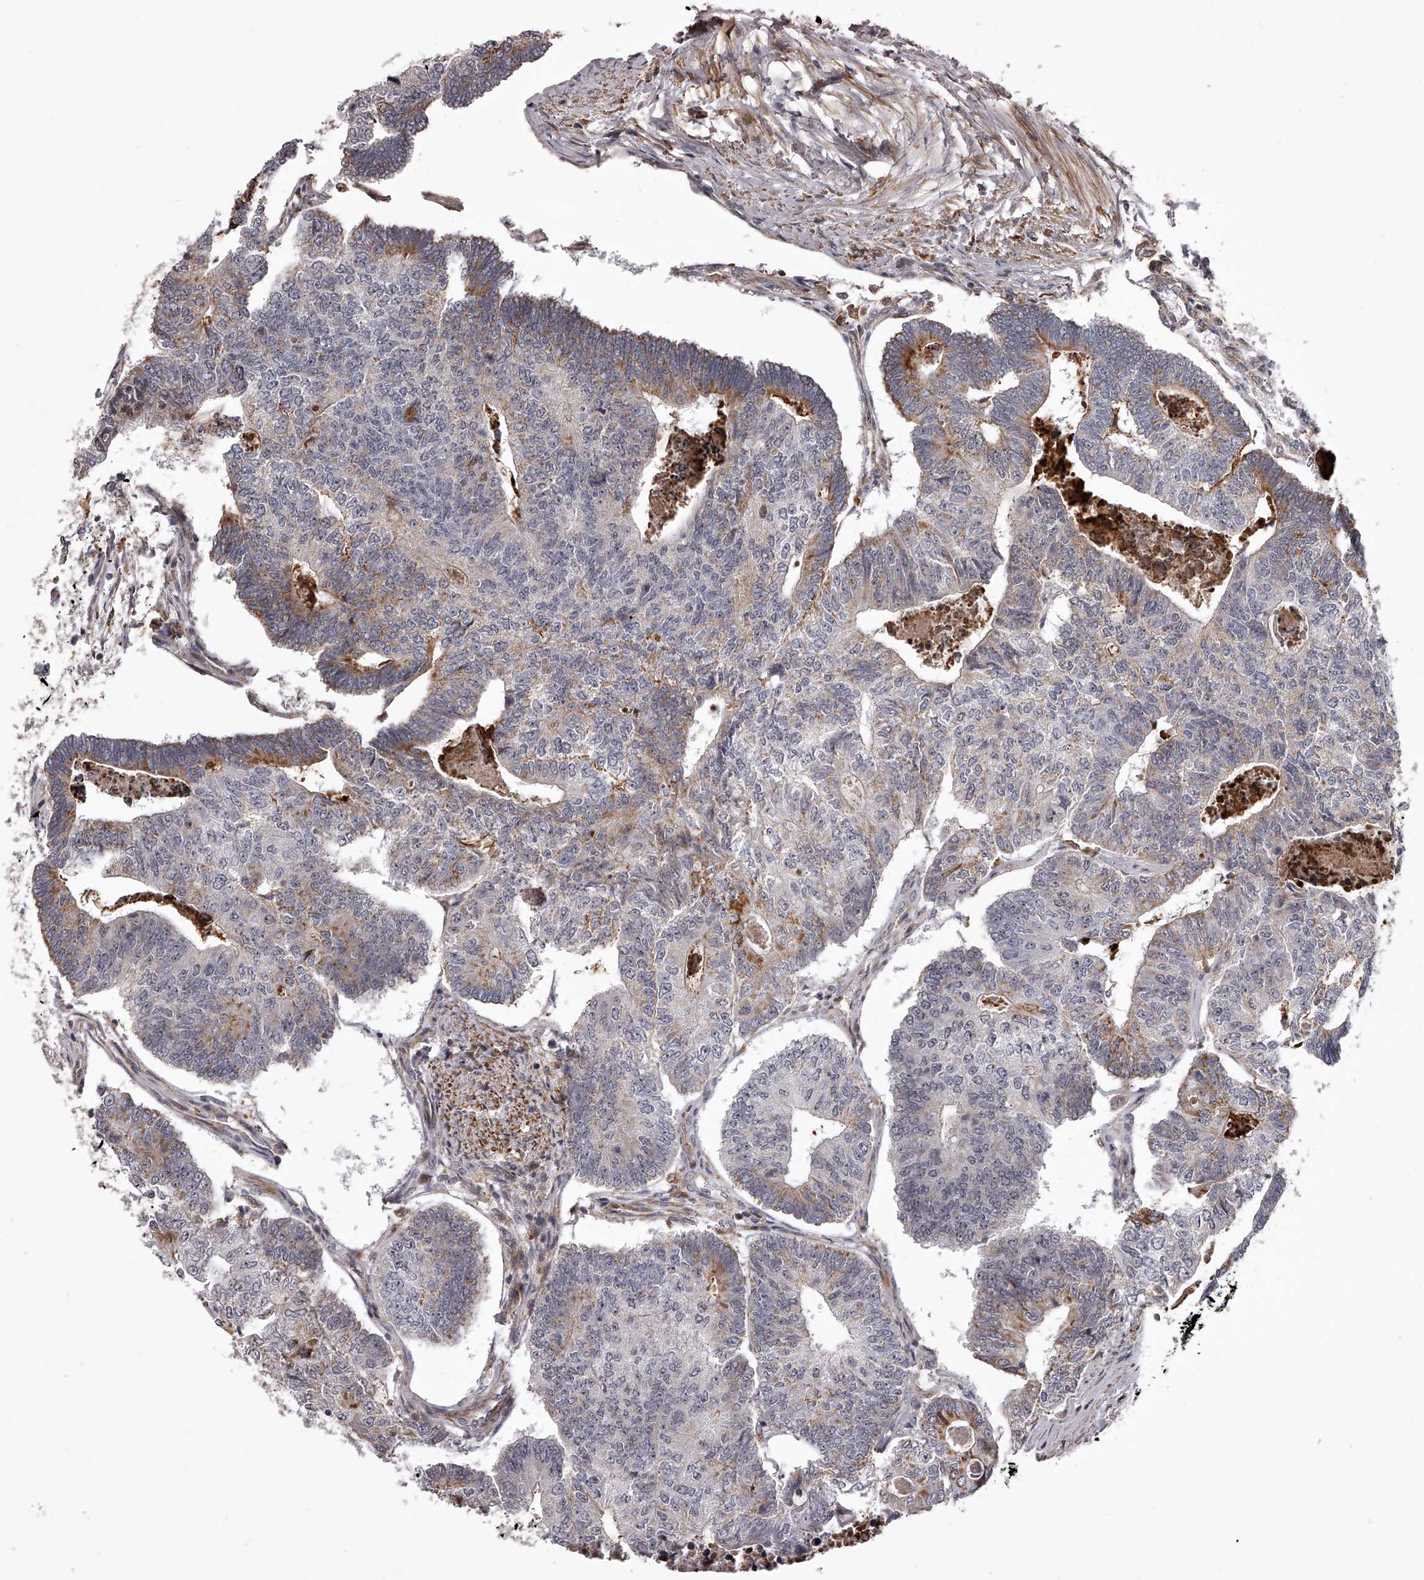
{"staining": {"intensity": "moderate", "quantity": "<25%", "location": "cytoplasmic/membranous"}, "tissue": "colorectal cancer", "cell_type": "Tumor cells", "image_type": "cancer", "snomed": [{"axis": "morphology", "description": "Adenocarcinoma, NOS"}, {"axis": "topography", "description": "Colon"}], "caption": "High-magnification brightfield microscopy of colorectal cancer (adenocarcinoma) stained with DAB (3,3'-diaminobenzidine) (brown) and counterstained with hematoxylin (blue). tumor cells exhibit moderate cytoplasmic/membranous positivity is appreciated in approximately<25% of cells.", "gene": "RRP36", "patient": {"sex": "female", "age": 67}}